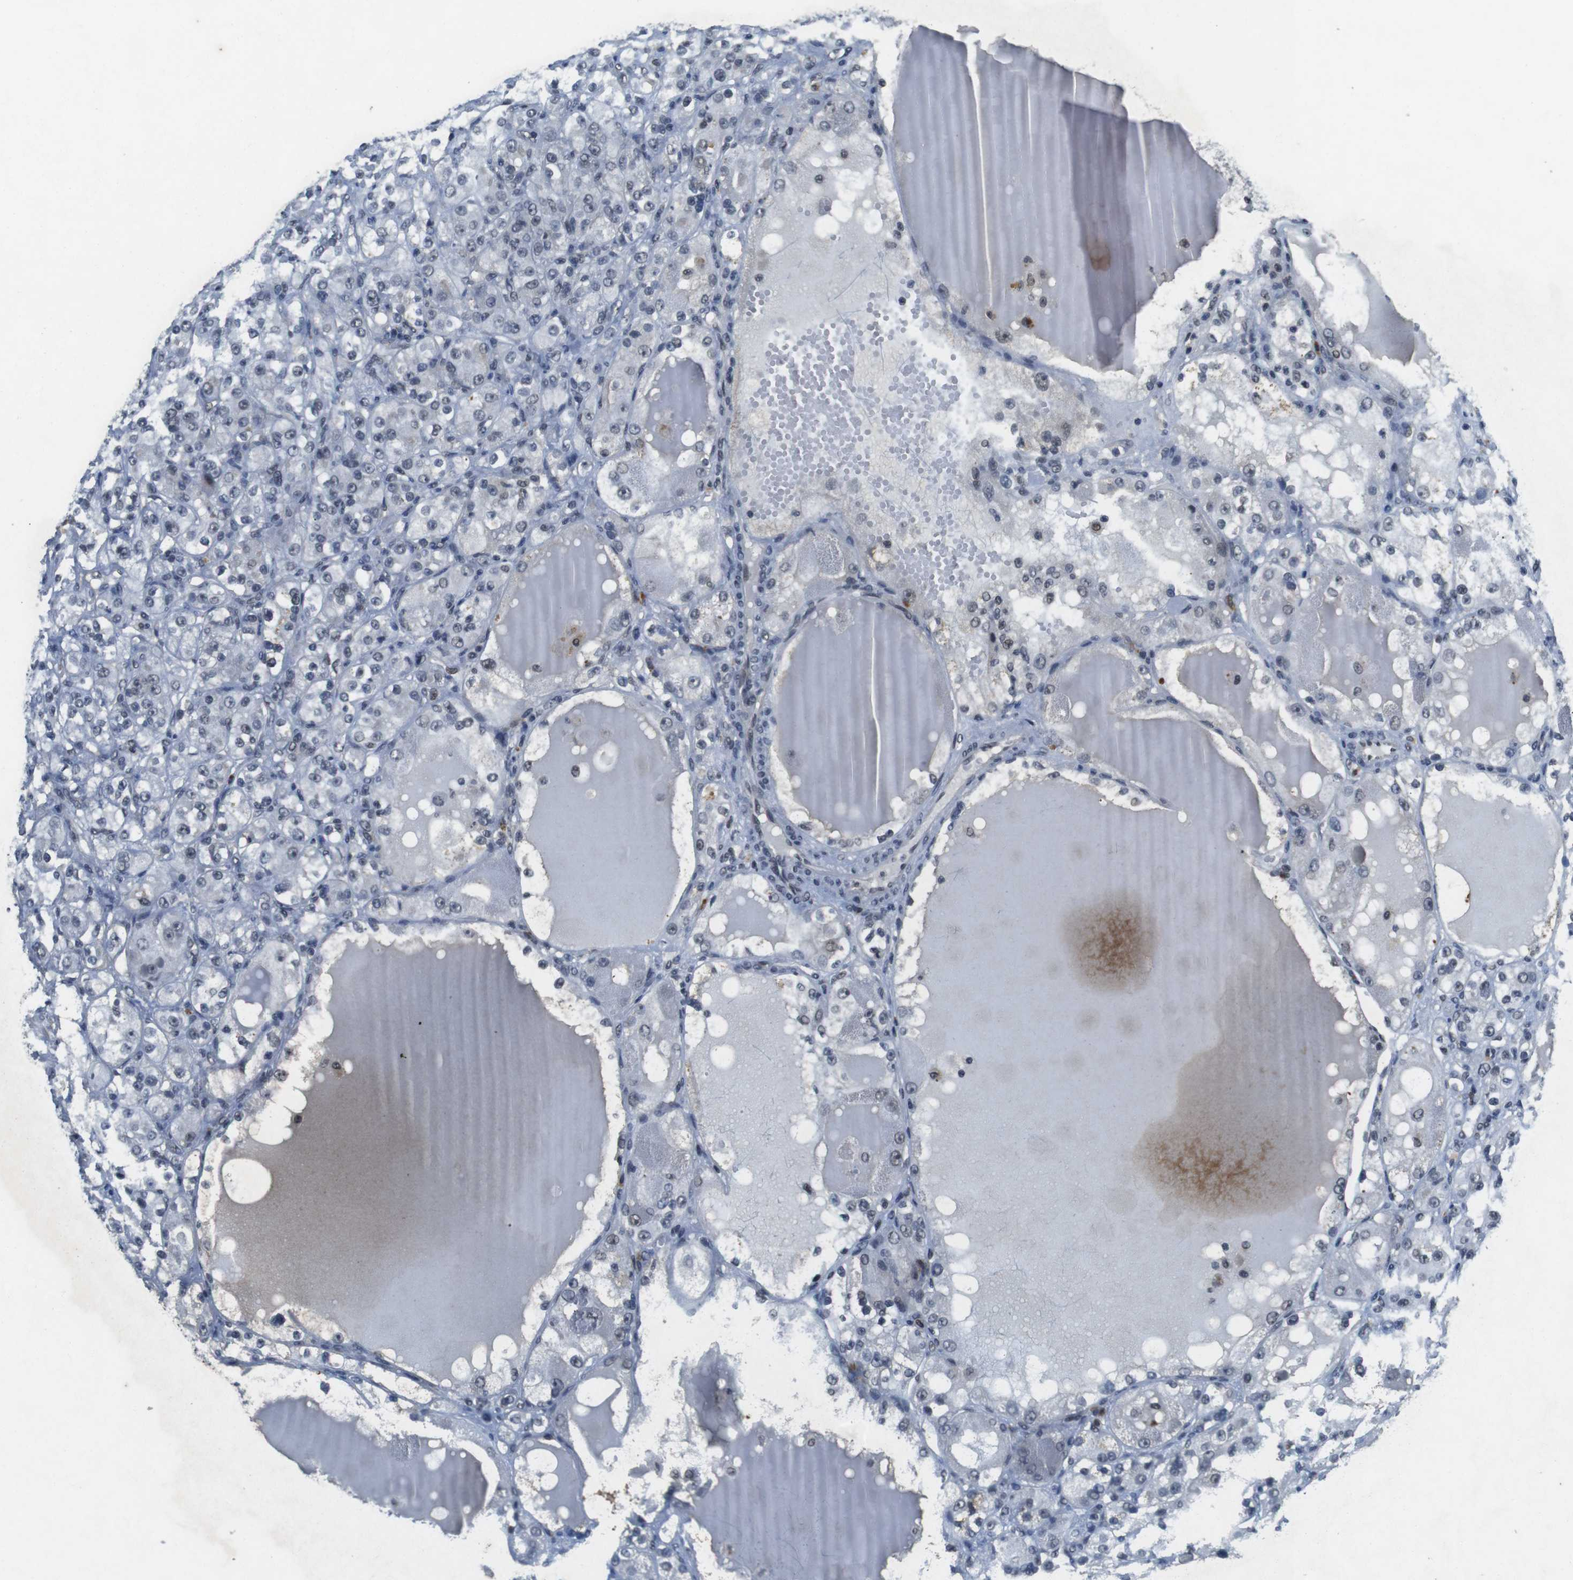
{"staining": {"intensity": "negative", "quantity": "none", "location": "none"}, "tissue": "renal cancer", "cell_type": "Tumor cells", "image_type": "cancer", "snomed": [{"axis": "morphology", "description": "Normal tissue, NOS"}, {"axis": "morphology", "description": "Adenocarcinoma, NOS"}, {"axis": "topography", "description": "Kidney"}], "caption": "Immunohistochemistry of adenocarcinoma (renal) demonstrates no positivity in tumor cells.", "gene": "USP7", "patient": {"sex": "male", "age": 61}}